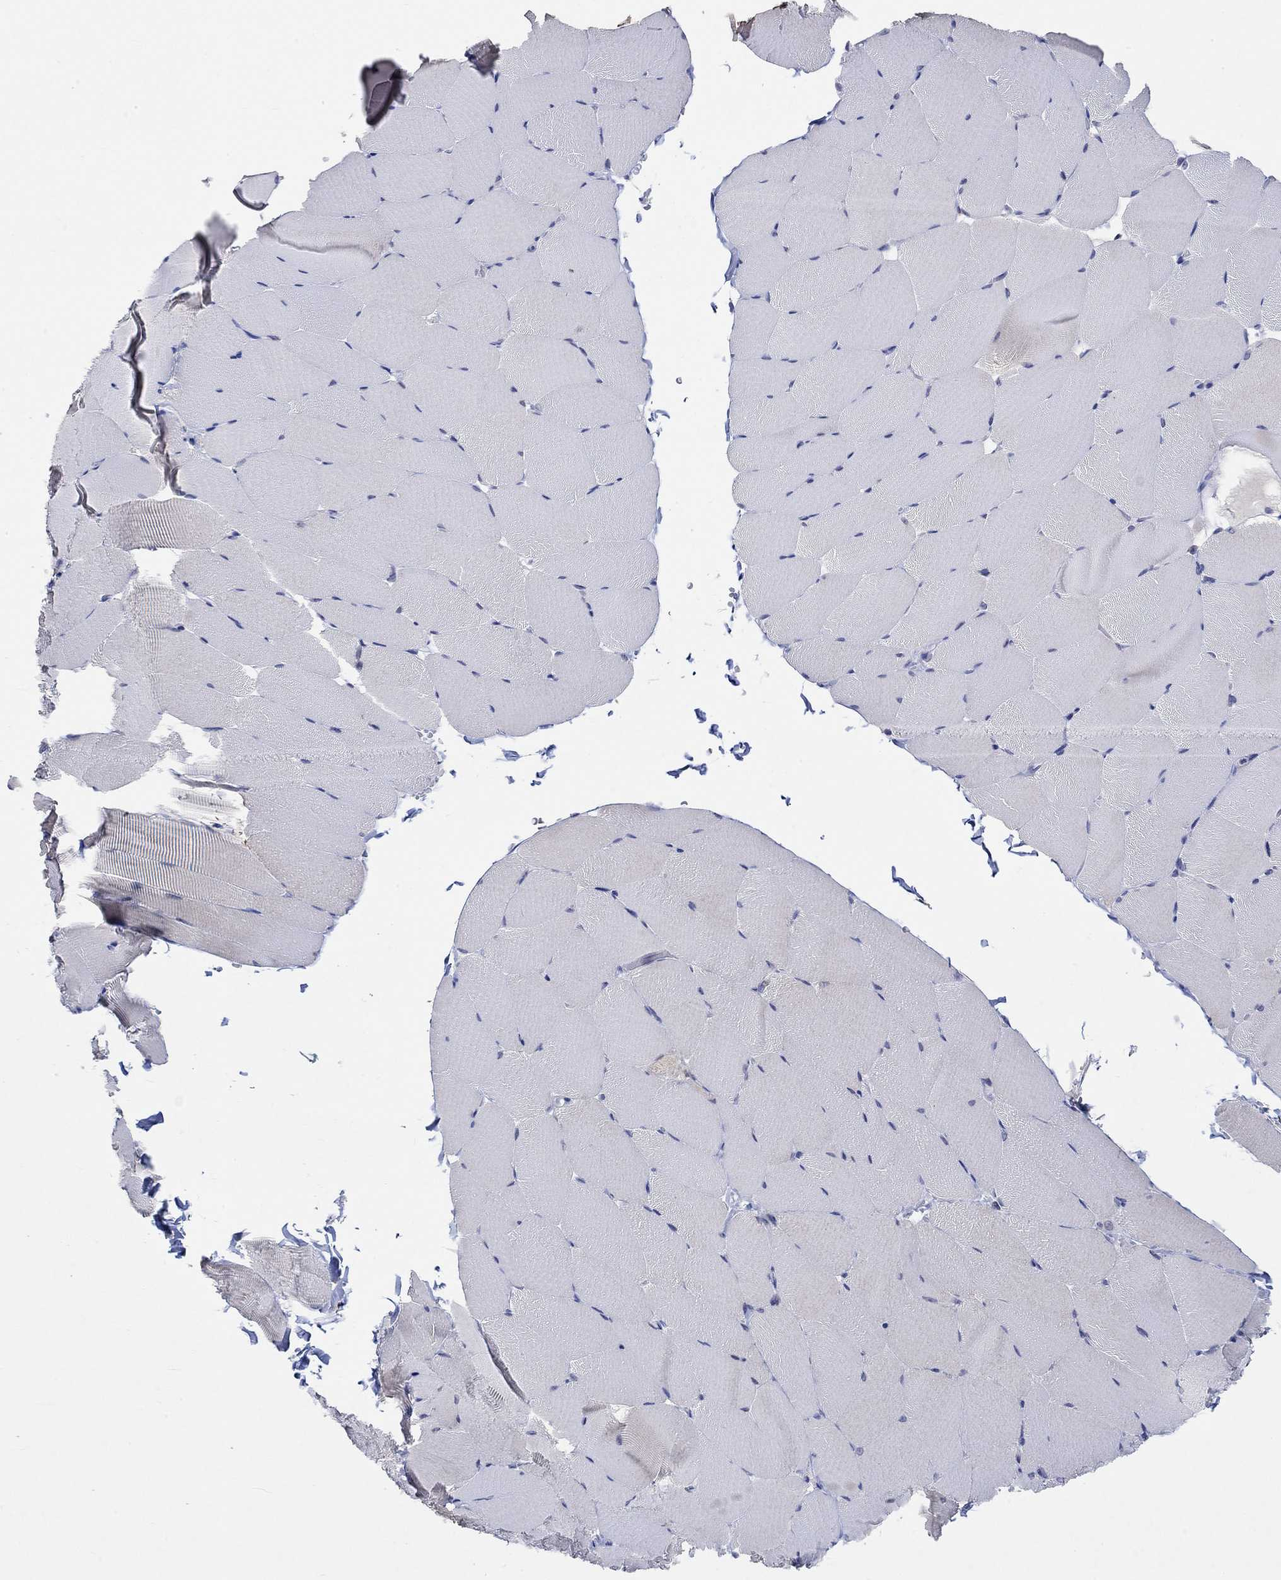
{"staining": {"intensity": "negative", "quantity": "none", "location": "none"}, "tissue": "skeletal muscle", "cell_type": "Myocytes", "image_type": "normal", "snomed": [{"axis": "morphology", "description": "Normal tissue, NOS"}, {"axis": "topography", "description": "Skeletal muscle"}], "caption": "This is an IHC photomicrograph of unremarkable human skeletal muscle. There is no expression in myocytes.", "gene": "PNMA5", "patient": {"sex": "female", "age": 37}}